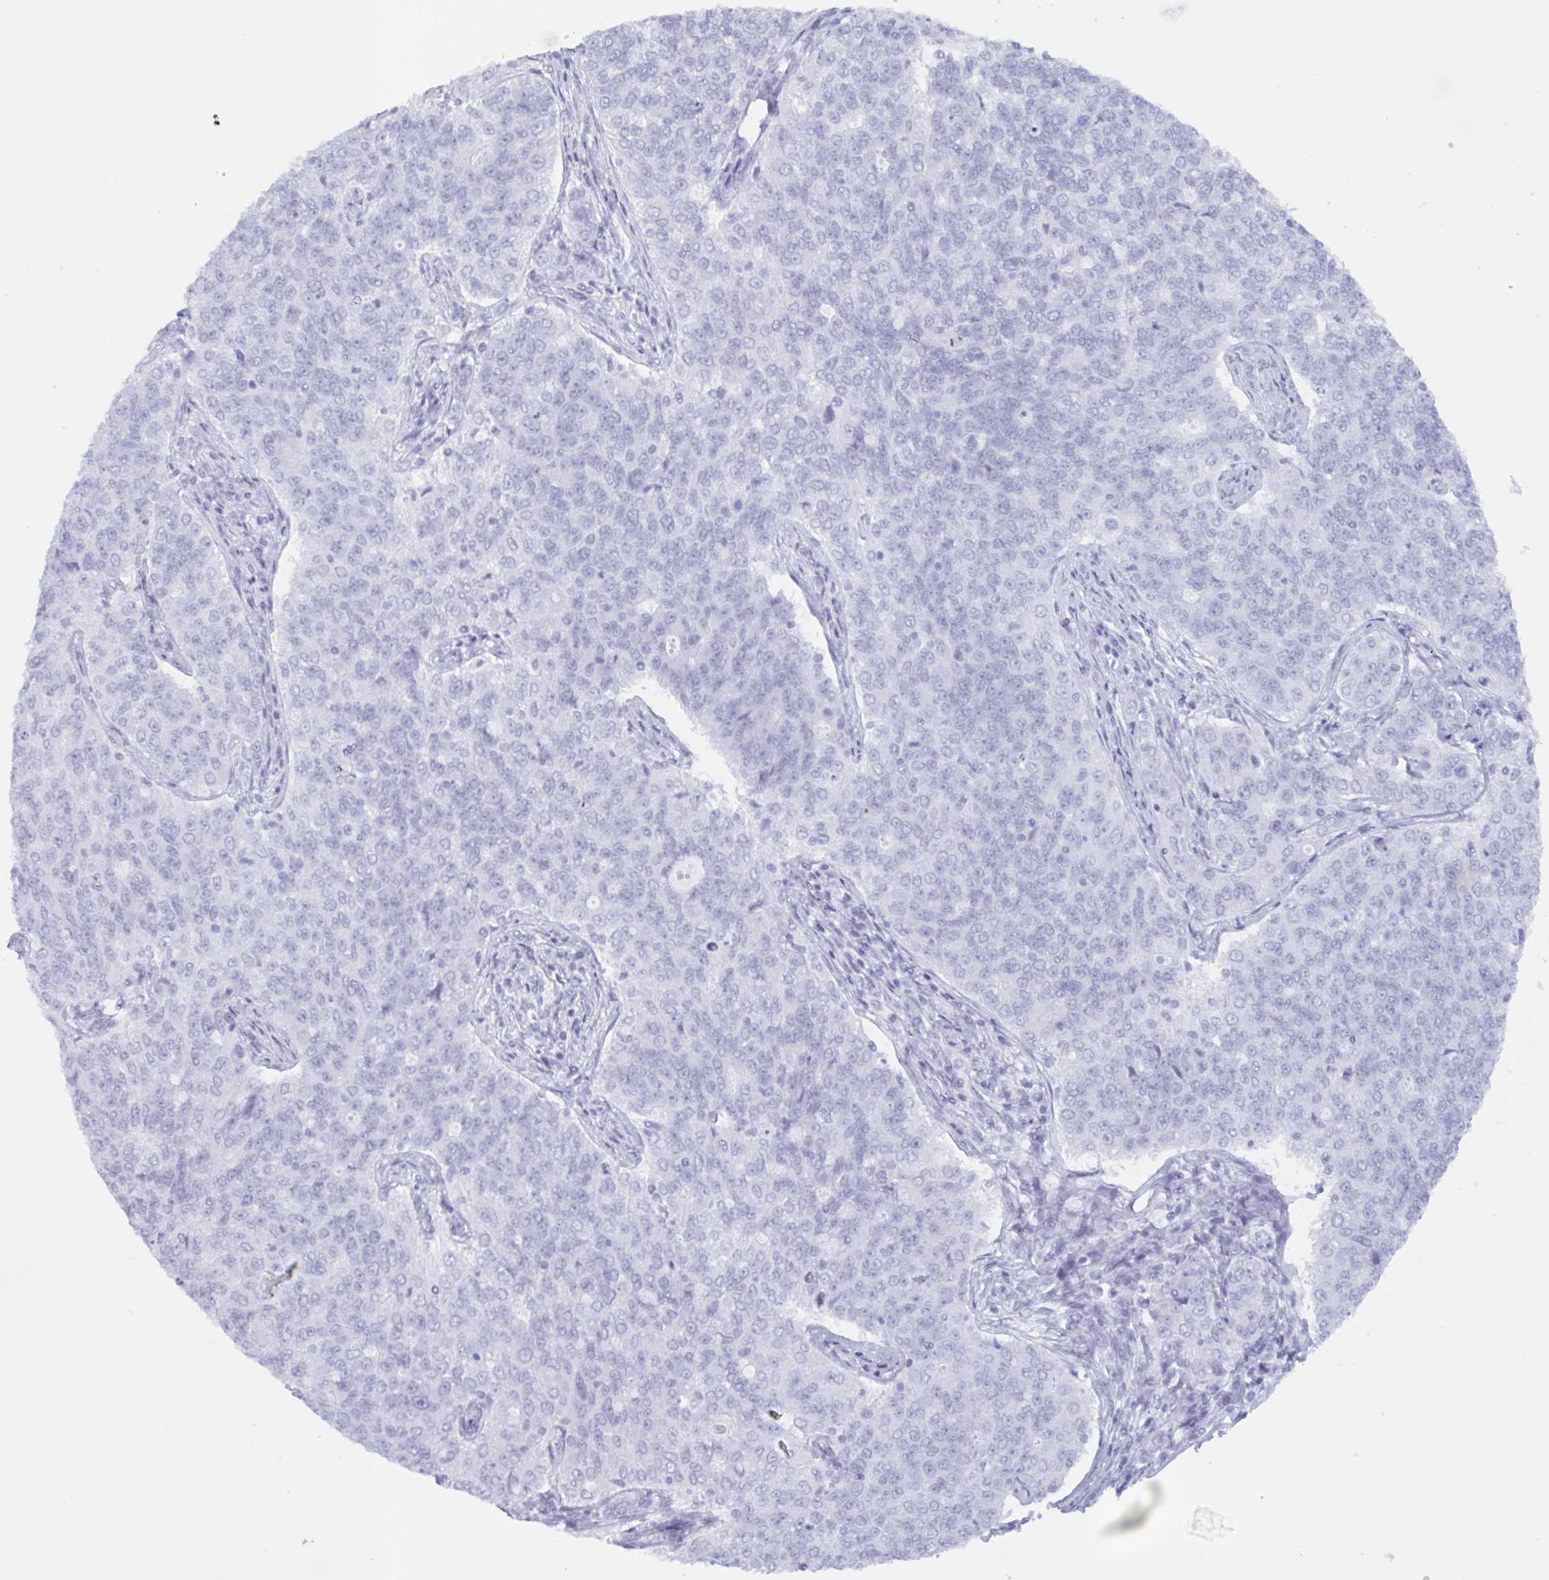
{"staining": {"intensity": "negative", "quantity": "none", "location": "none"}, "tissue": "endometrial cancer", "cell_type": "Tumor cells", "image_type": "cancer", "snomed": [{"axis": "morphology", "description": "Adenocarcinoma, NOS"}, {"axis": "topography", "description": "Endometrium"}], "caption": "This is an immunohistochemistry histopathology image of endometrial cancer. There is no positivity in tumor cells.", "gene": "ZFP64", "patient": {"sex": "female", "age": 43}}